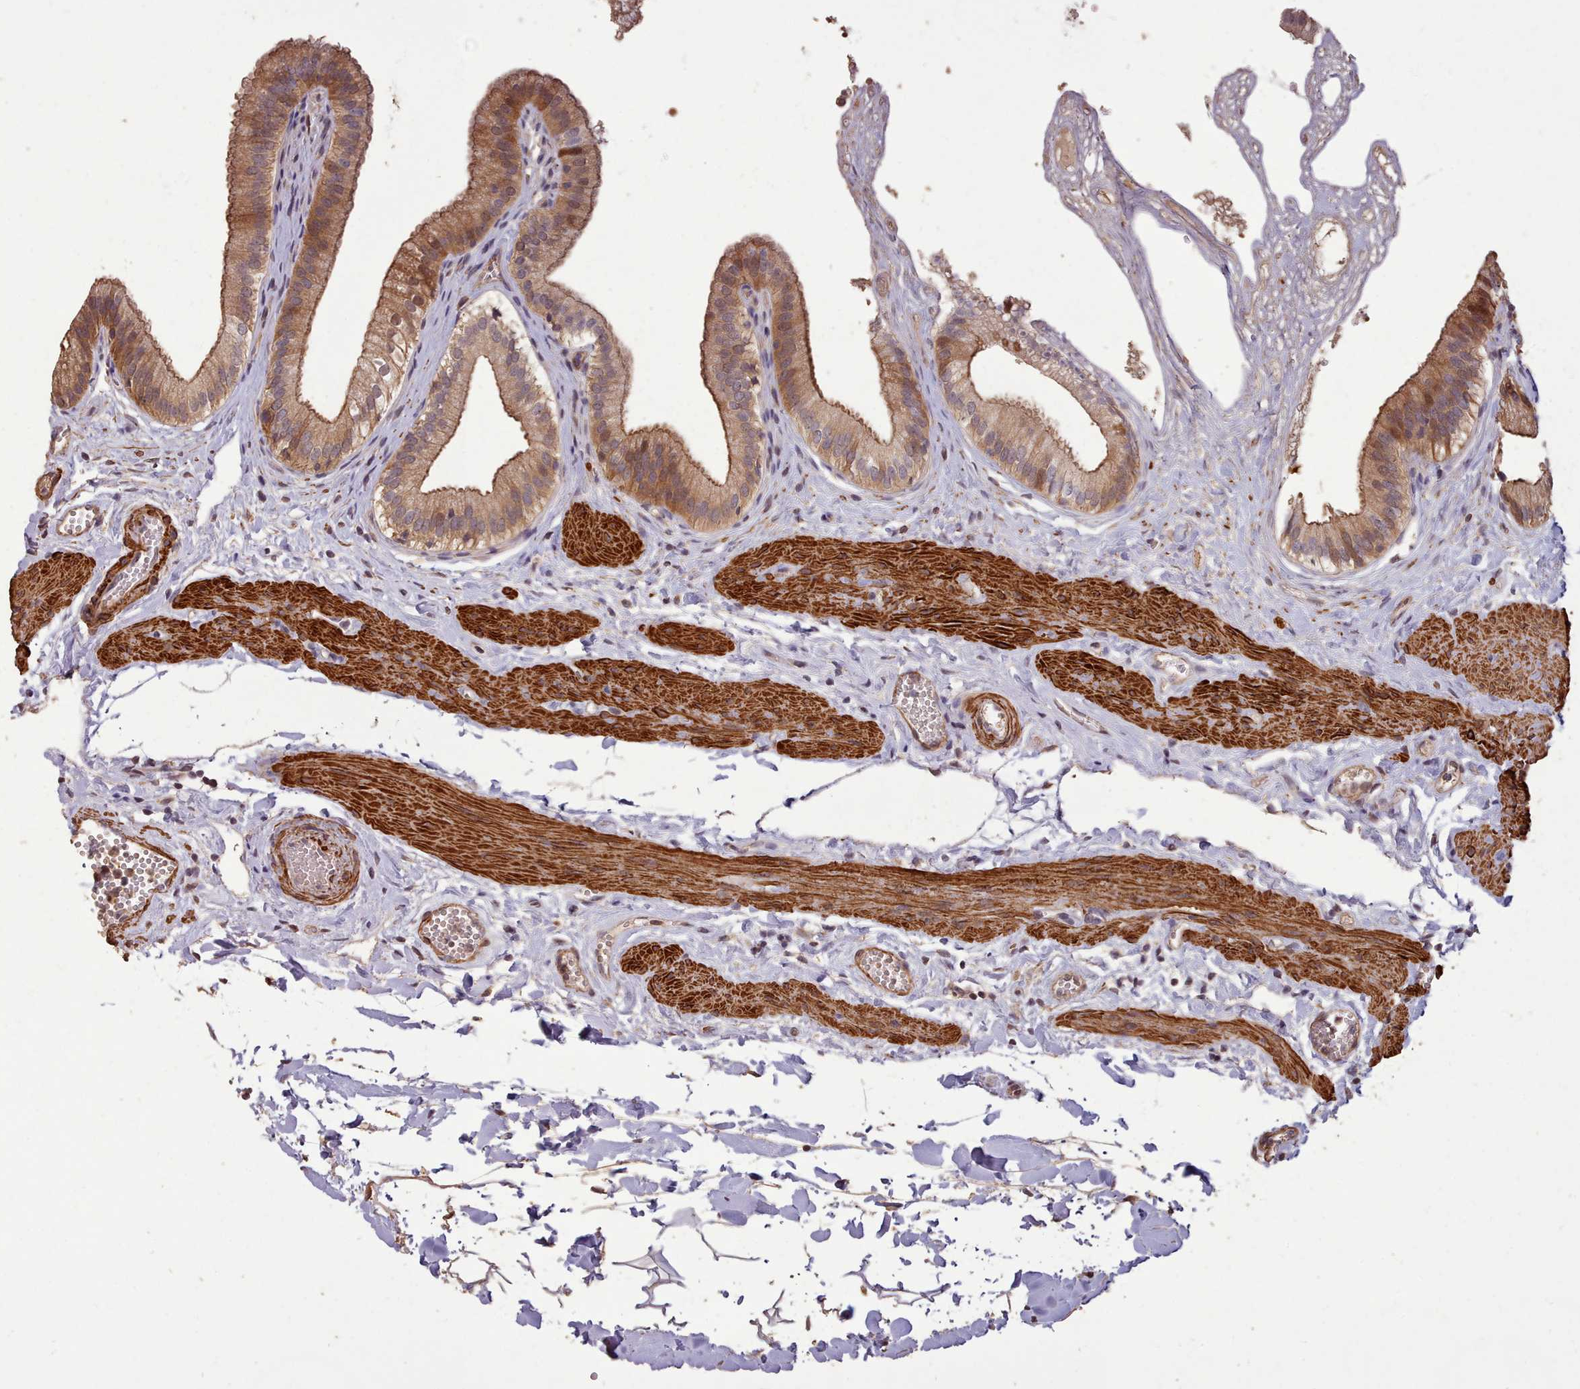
{"staining": {"intensity": "moderate", "quantity": ">75%", "location": "cytoplasmic/membranous"}, "tissue": "gallbladder", "cell_type": "Glandular cells", "image_type": "normal", "snomed": [{"axis": "morphology", "description": "Normal tissue, NOS"}, {"axis": "topography", "description": "Gallbladder"}], "caption": "This micrograph demonstrates immunohistochemistry staining of unremarkable gallbladder, with medium moderate cytoplasmic/membranous staining in approximately >75% of glandular cells.", "gene": "NLRC4", "patient": {"sex": "female", "age": 54}}